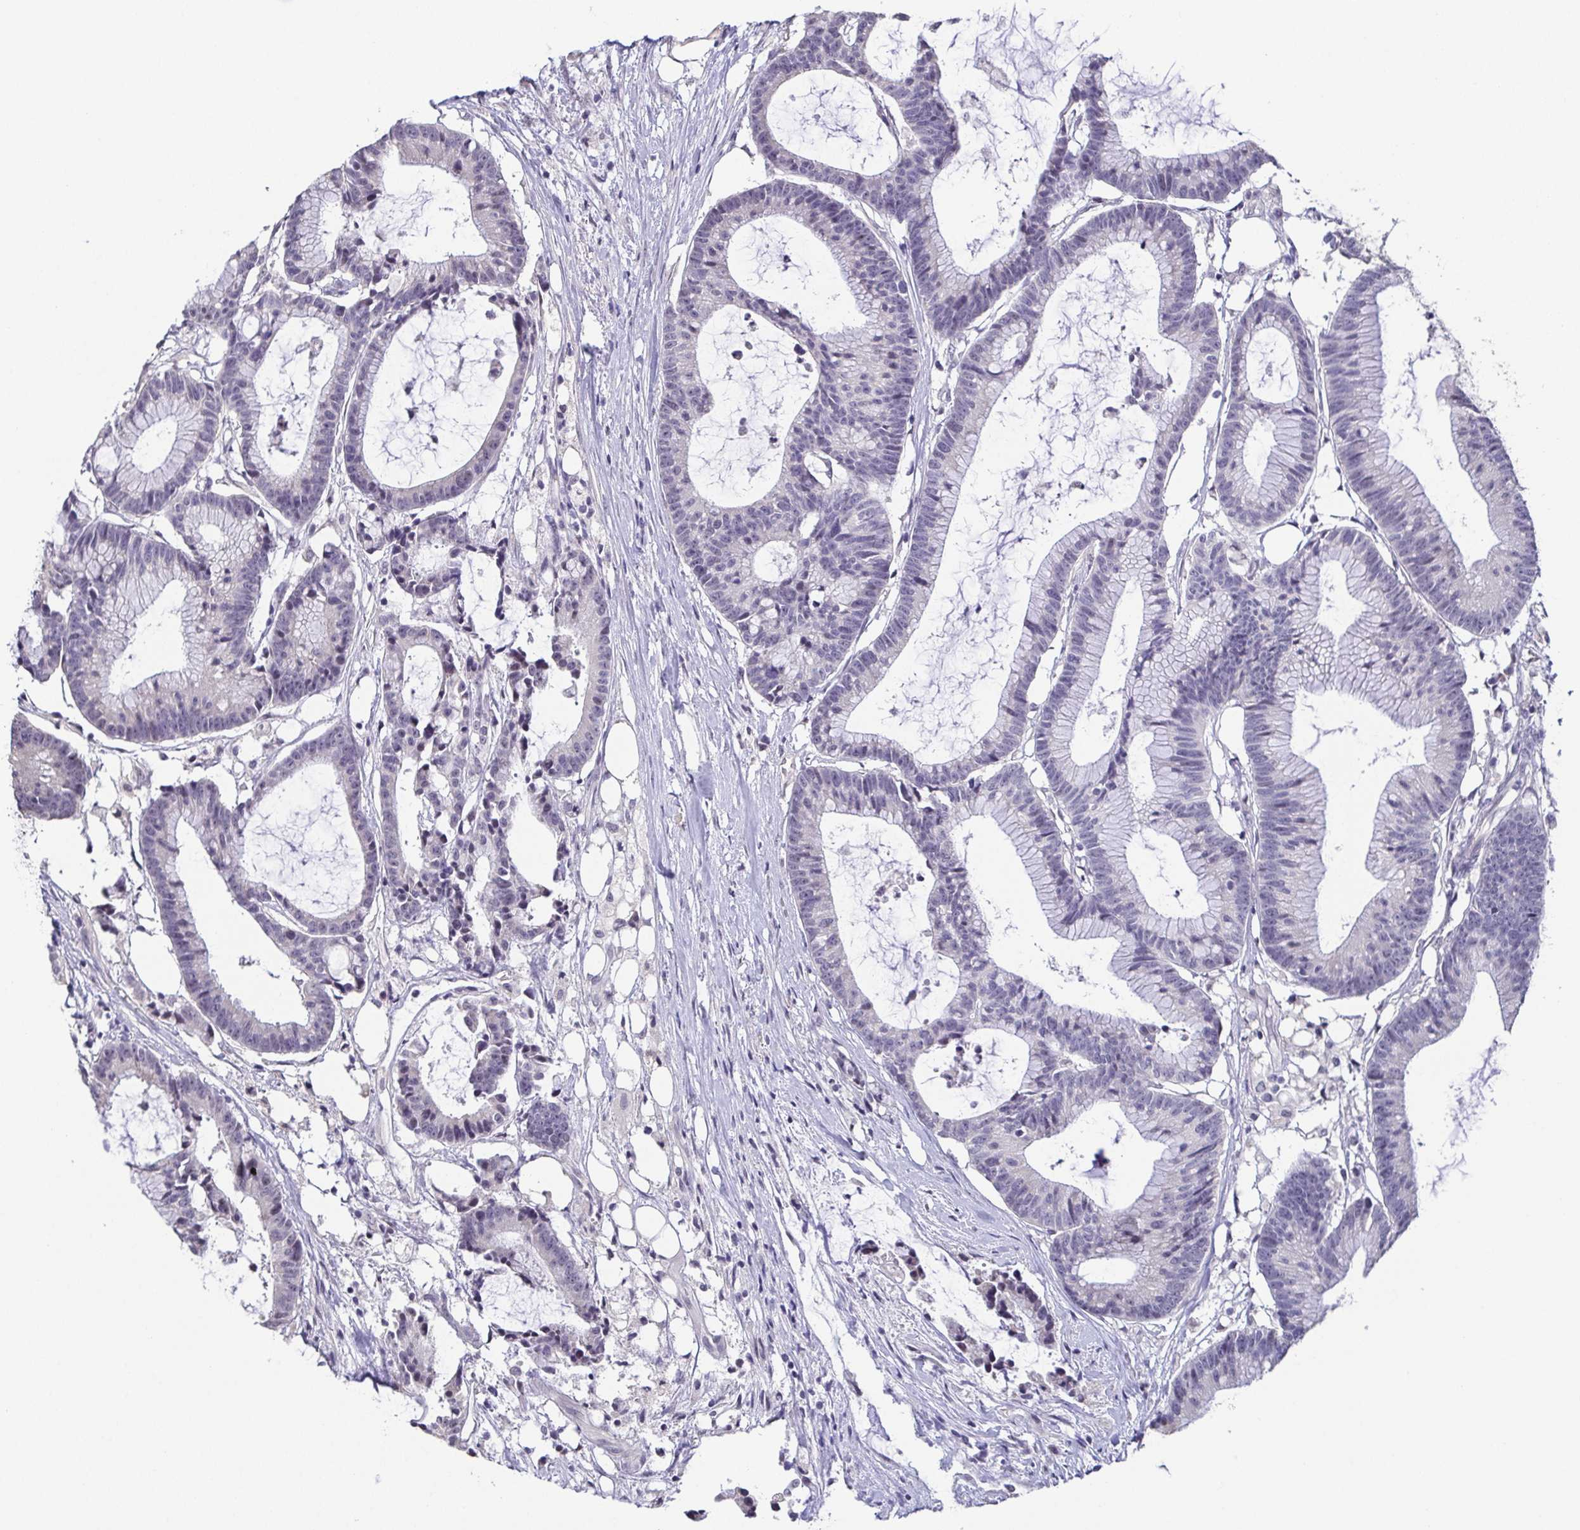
{"staining": {"intensity": "negative", "quantity": "none", "location": "none"}, "tissue": "colorectal cancer", "cell_type": "Tumor cells", "image_type": "cancer", "snomed": [{"axis": "morphology", "description": "Adenocarcinoma, NOS"}, {"axis": "topography", "description": "Colon"}], "caption": "The image displays no staining of tumor cells in colorectal adenocarcinoma.", "gene": "NEFH", "patient": {"sex": "female", "age": 78}}